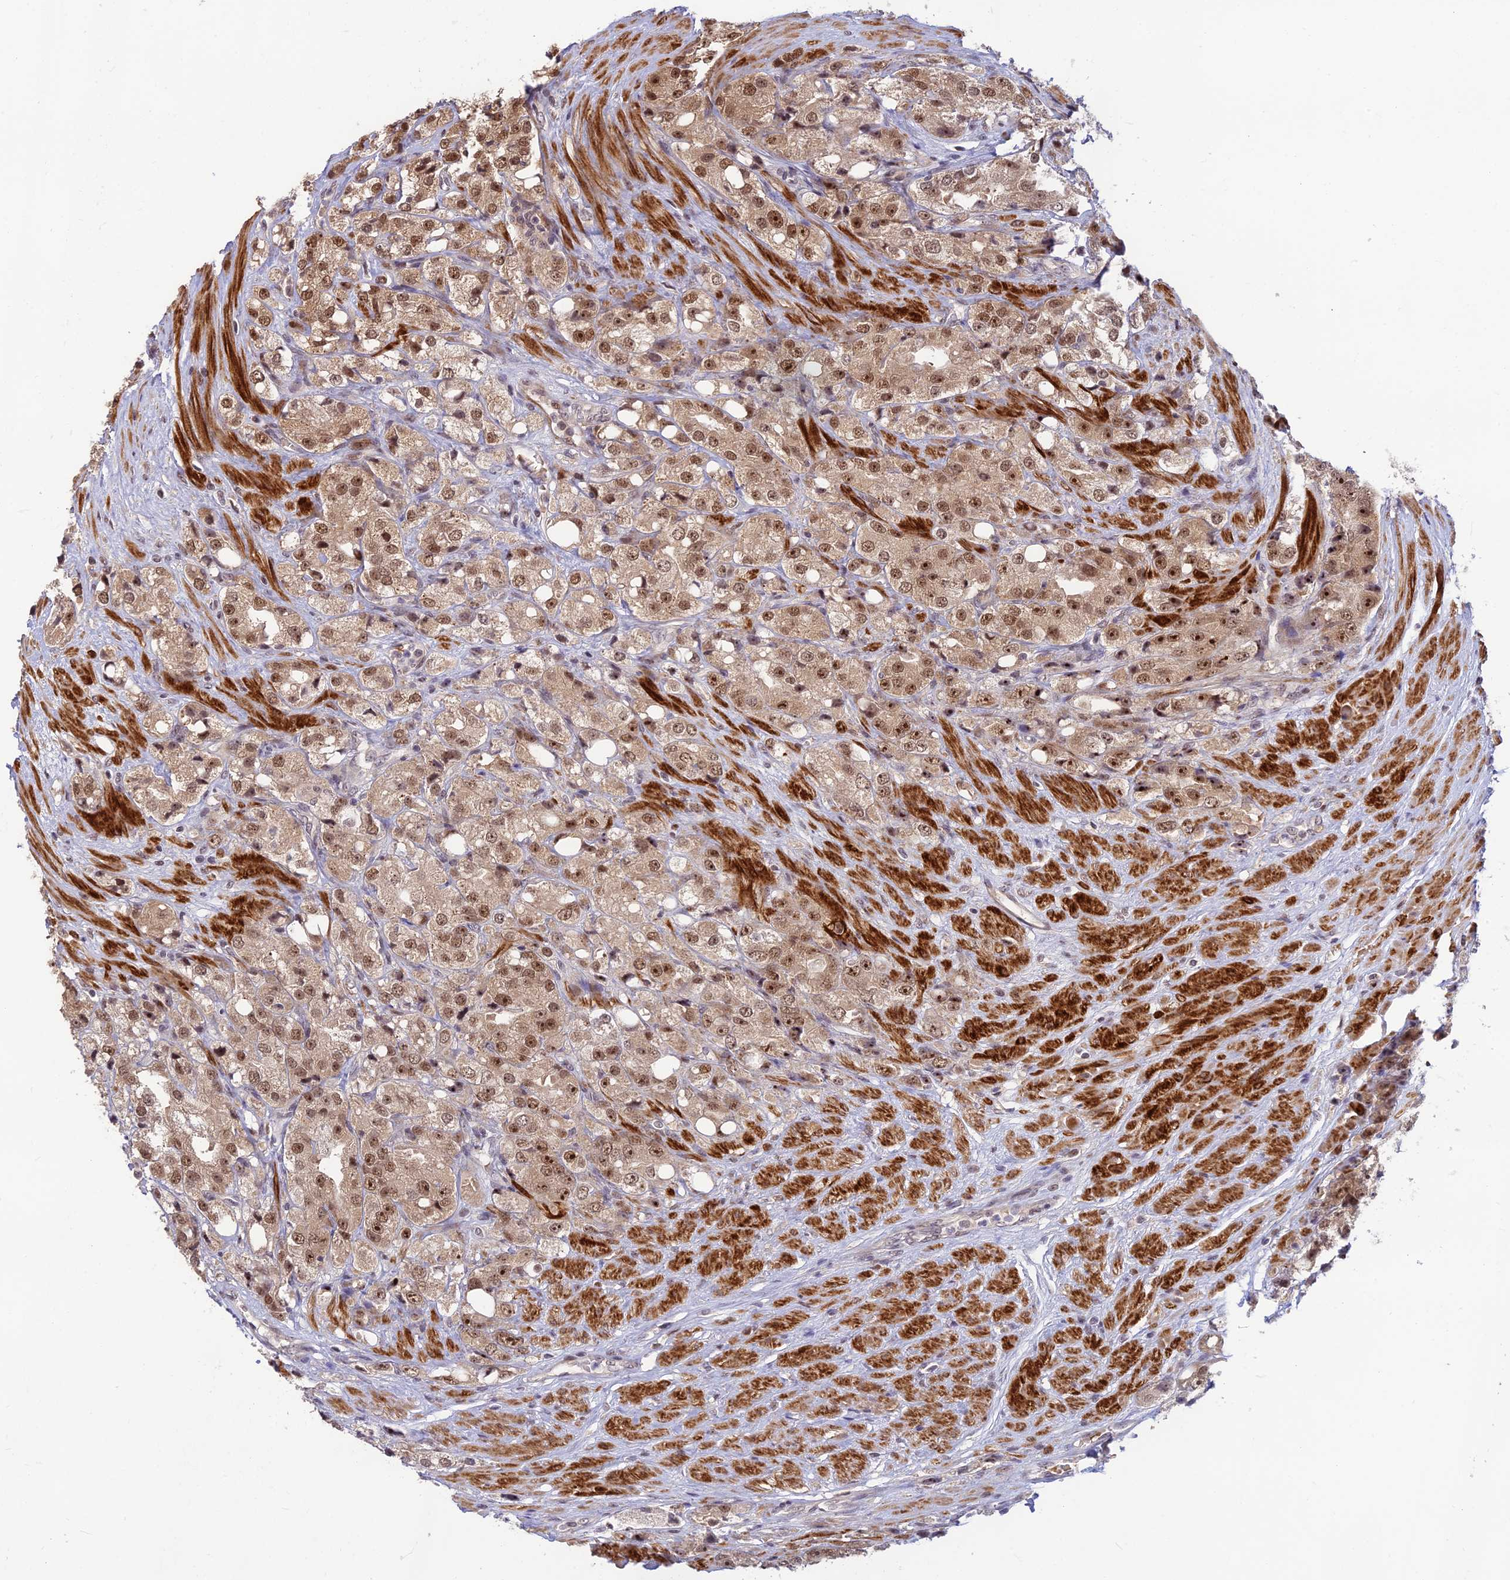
{"staining": {"intensity": "moderate", "quantity": ">75%", "location": "nuclear"}, "tissue": "prostate cancer", "cell_type": "Tumor cells", "image_type": "cancer", "snomed": [{"axis": "morphology", "description": "Adenocarcinoma, NOS"}, {"axis": "topography", "description": "Prostate"}], "caption": "Approximately >75% of tumor cells in prostate cancer (adenocarcinoma) demonstrate moderate nuclear protein staining as visualized by brown immunohistochemical staining.", "gene": "ASPDH", "patient": {"sex": "male", "age": 79}}